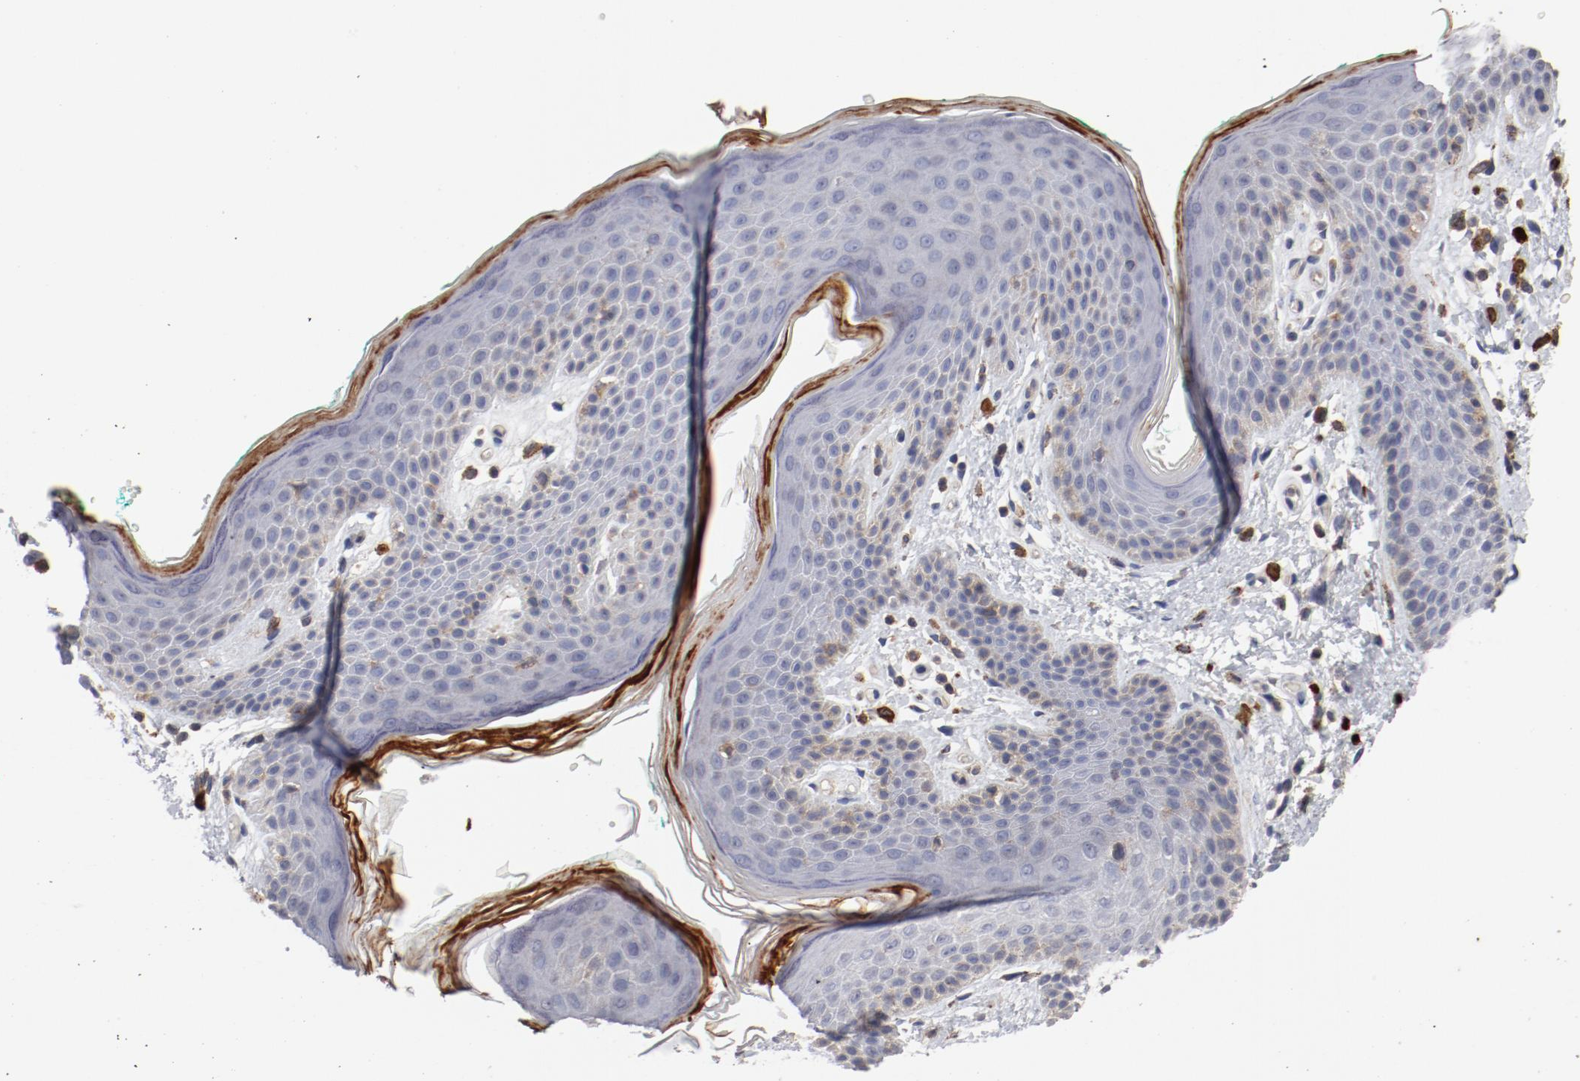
{"staining": {"intensity": "negative", "quantity": "none", "location": "none"}, "tissue": "skin", "cell_type": "Epidermal cells", "image_type": "normal", "snomed": [{"axis": "morphology", "description": "Normal tissue, NOS"}, {"axis": "topography", "description": "Anal"}], "caption": "This is an IHC histopathology image of unremarkable human skin. There is no positivity in epidermal cells.", "gene": "CBL", "patient": {"sex": "male", "age": 74}}